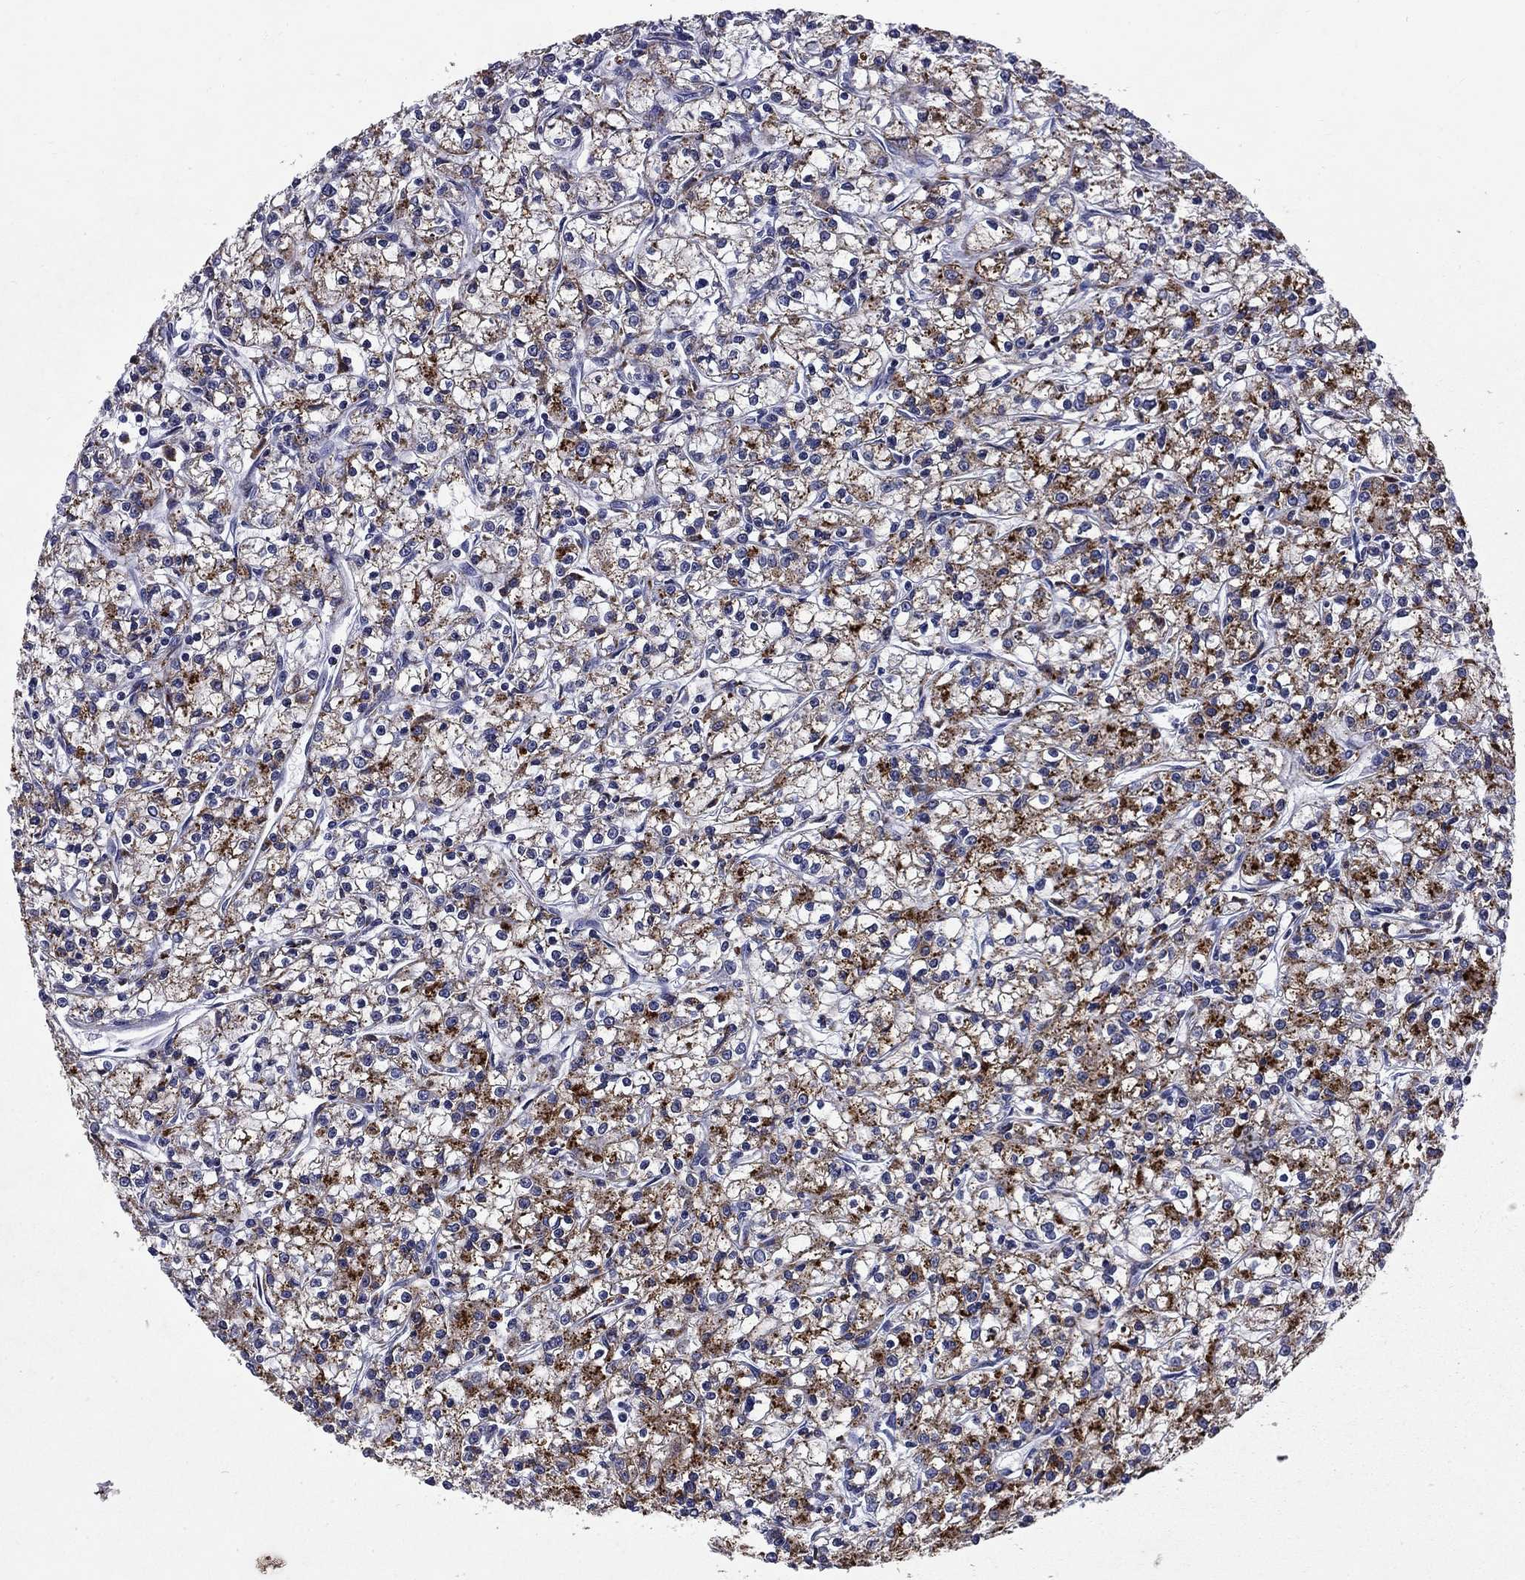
{"staining": {"intensity": "moderate", "quantity": "25%-75%", "location": "cytoplasmic/membranous"}, "tissue": "renal cancer", "cell_type": "Tumor cells", "image_type": "cancer", "snomed": [{"axis": "morphology", "description": "Adenocarcinoma, NOS"}, {"axis": "topography", "description": "Kidney"}], "caption": "Protein analysis of renal cancer tissue exhibits moderate cytoplasmic/membranous positivity in approximately 25%-75% of tumor cells.", "gene": "MADCAM1", "patient": {"sex": "female", "age": 59}}